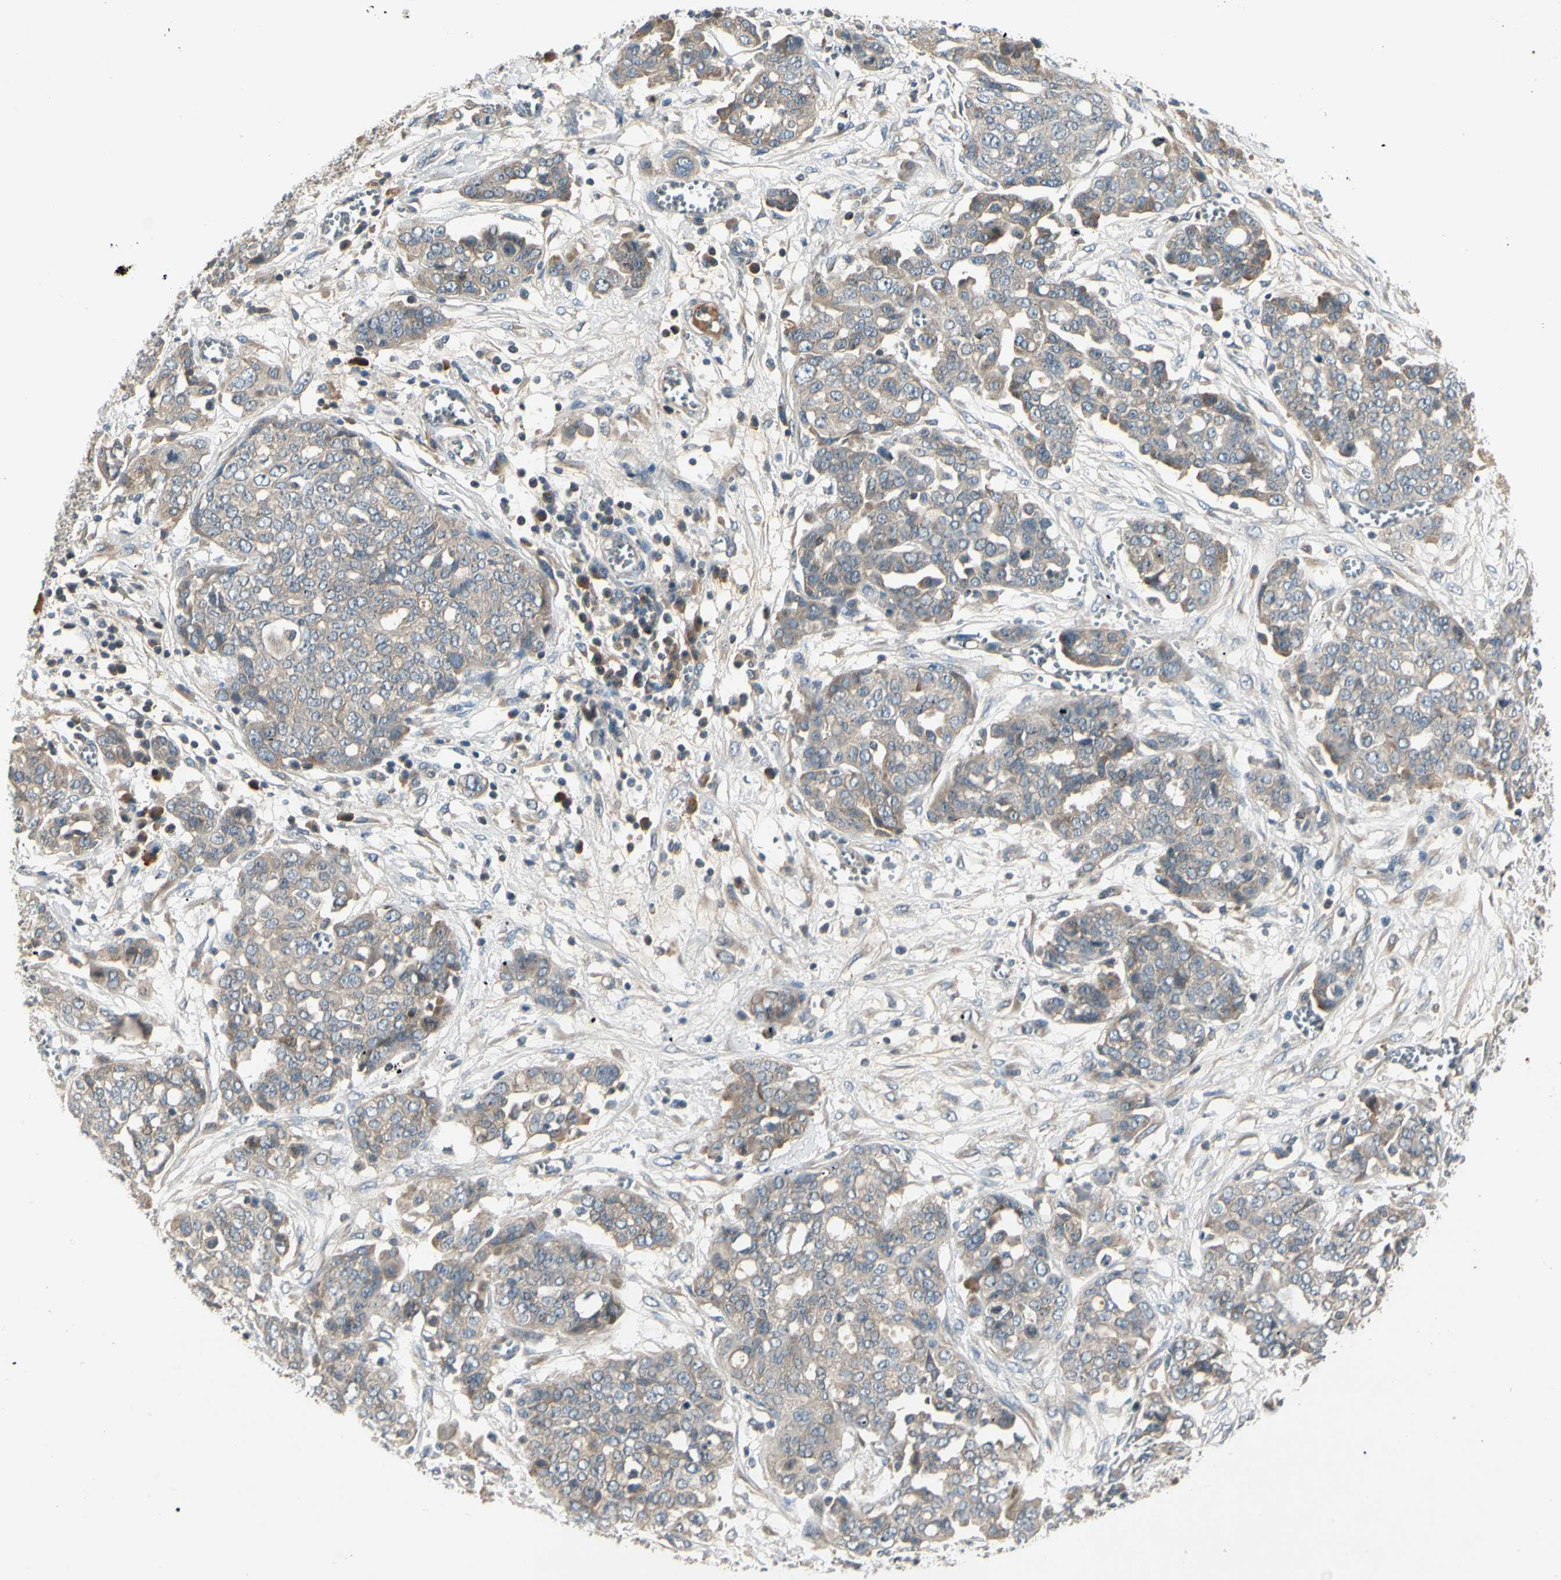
{"staining": {"intensity": "weak", "quantity": "25%-75%", "location": "cytoplasmic/membranous"}, "tissue": "ovarian cancer", "cell_type": "Tumor cells", "image_type": "cancer", "snomed": [{"axis": "morphology", "description": "Cystadenocarcinoma, serous, NOS"}, {"axis": "topography", "description": "Soft tissue"}, {"axis": "topography", "description": "Ovary"}], "caption": "Protein staining by immunohistochemistry shows weak cytoplasmic/membranous expression in approximately 25%-75% of tumor cells in serous cystadenocarcinoma (ovarian). The staining was performed using DAB (3,3'-diaminobenzidine) to visualize the protein expression in brown, while the nuclei were stained in blue with hematoxylin (Magnification: 20x).", "gene": "CCL4", "patient": {"sex": "female", "age": 57}}